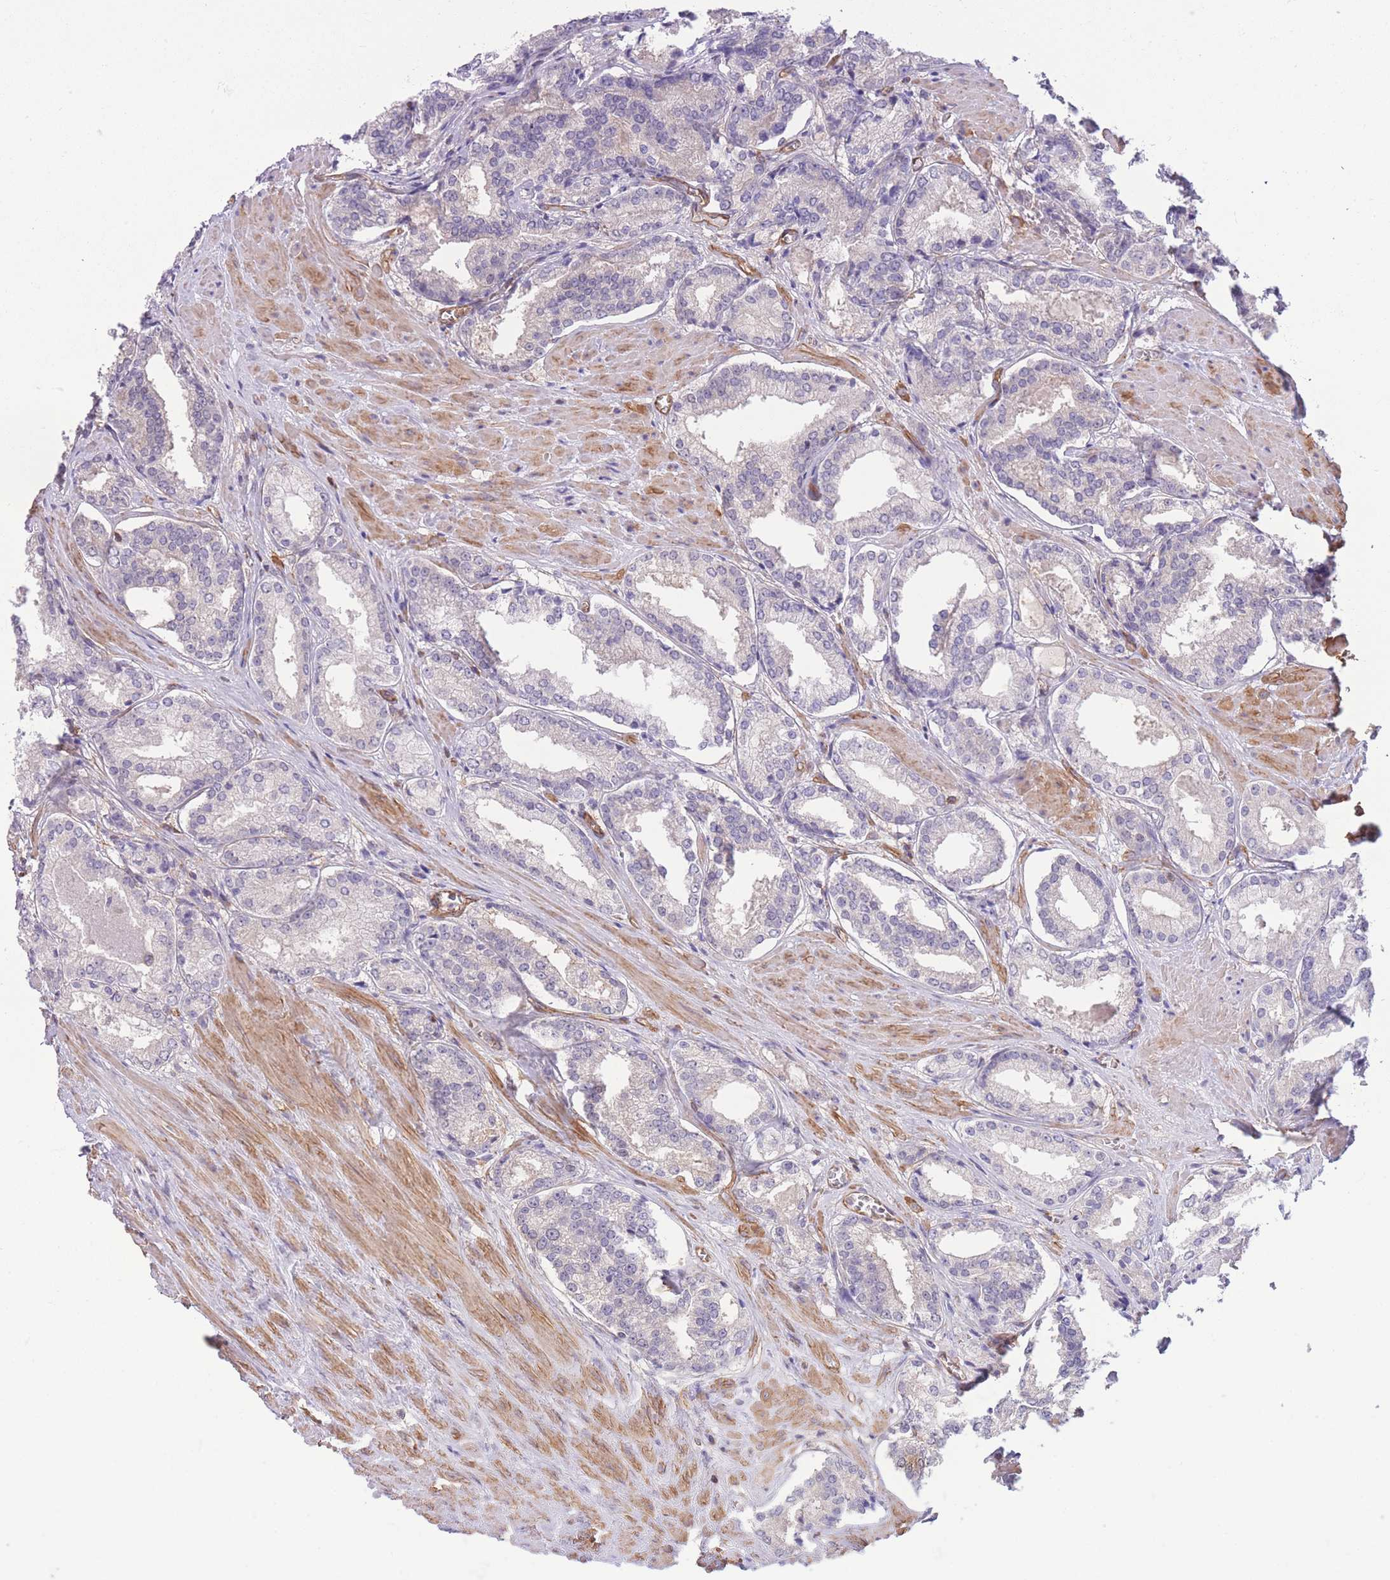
{"staining": {"intensity": "negative", "quantity": "none", "location": "none"}, "tissue": "prostate cancer", "cell_type": "Tumor cells", "image_type": "cancer", "snomed": [{"axis": "morphology", "description": "Adenocarcinoma, Low grade"}, {"axis": "topography", "description": "Prostate"}], "caption": "This is an IHC image of prostate cancer (adenocarcinoma (low-grade)). There is no expression in tumor cells.", "gene": "CDC25B", "patient": {"sex": "male", "age": 54}}